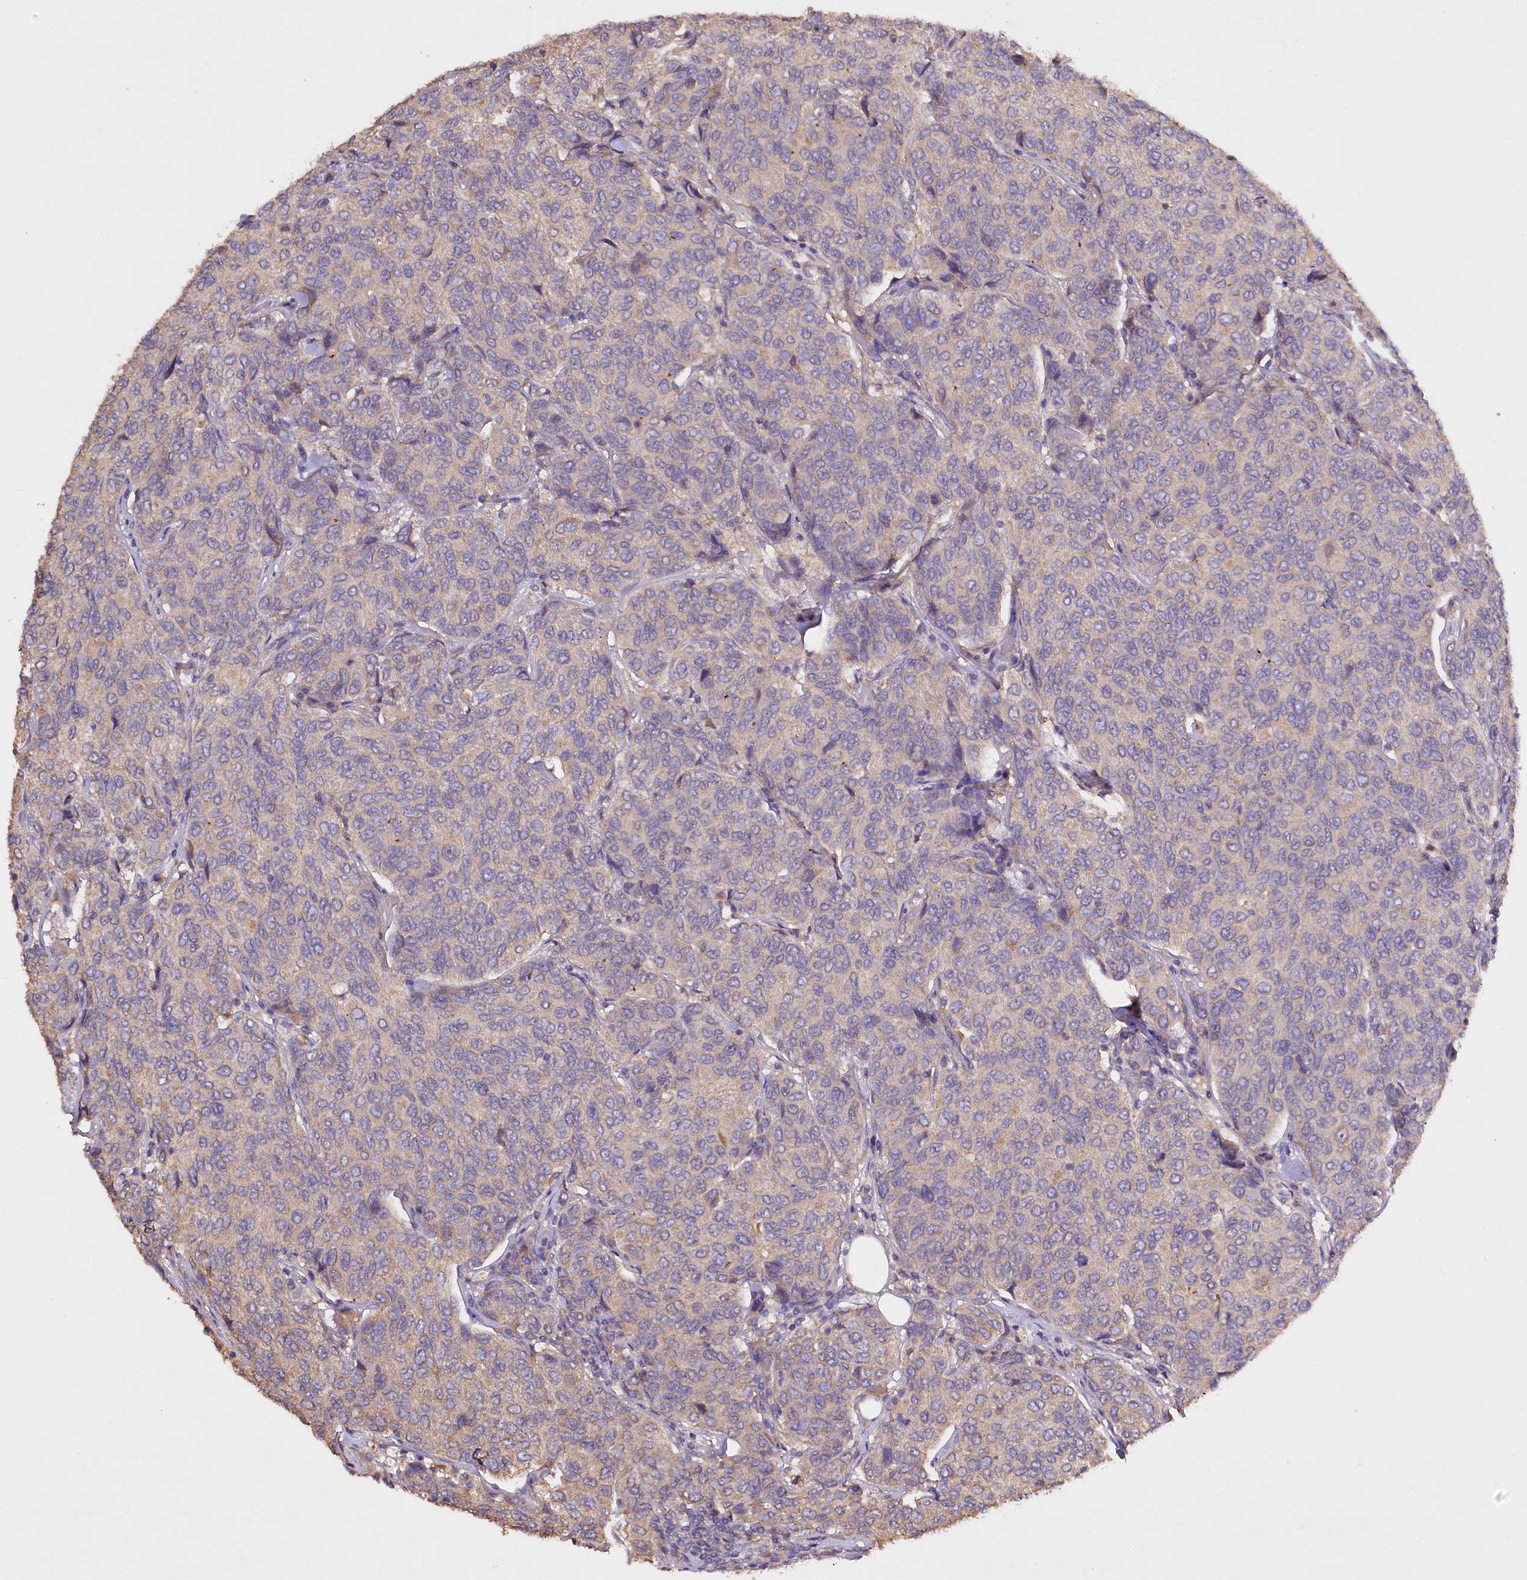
{"staining": {"intensity": "weak", "quantity": "<25%", "location": "cytoplasmic/membranous"}, "tissue": "breast cancer", "cell_type": "Tumor cells", "image_type": "cancer", "snomed": [{"axis": "morphology", "description": "Duct carcinoma"}, {"axis": "topography", "description": "Breast"}], "caption": "Tumor cells are negative for protein expression in human breast invasive ductal carcinoma.", "gene": "ETFBKMT", "patient": {"sex": "female", "age": 55}}